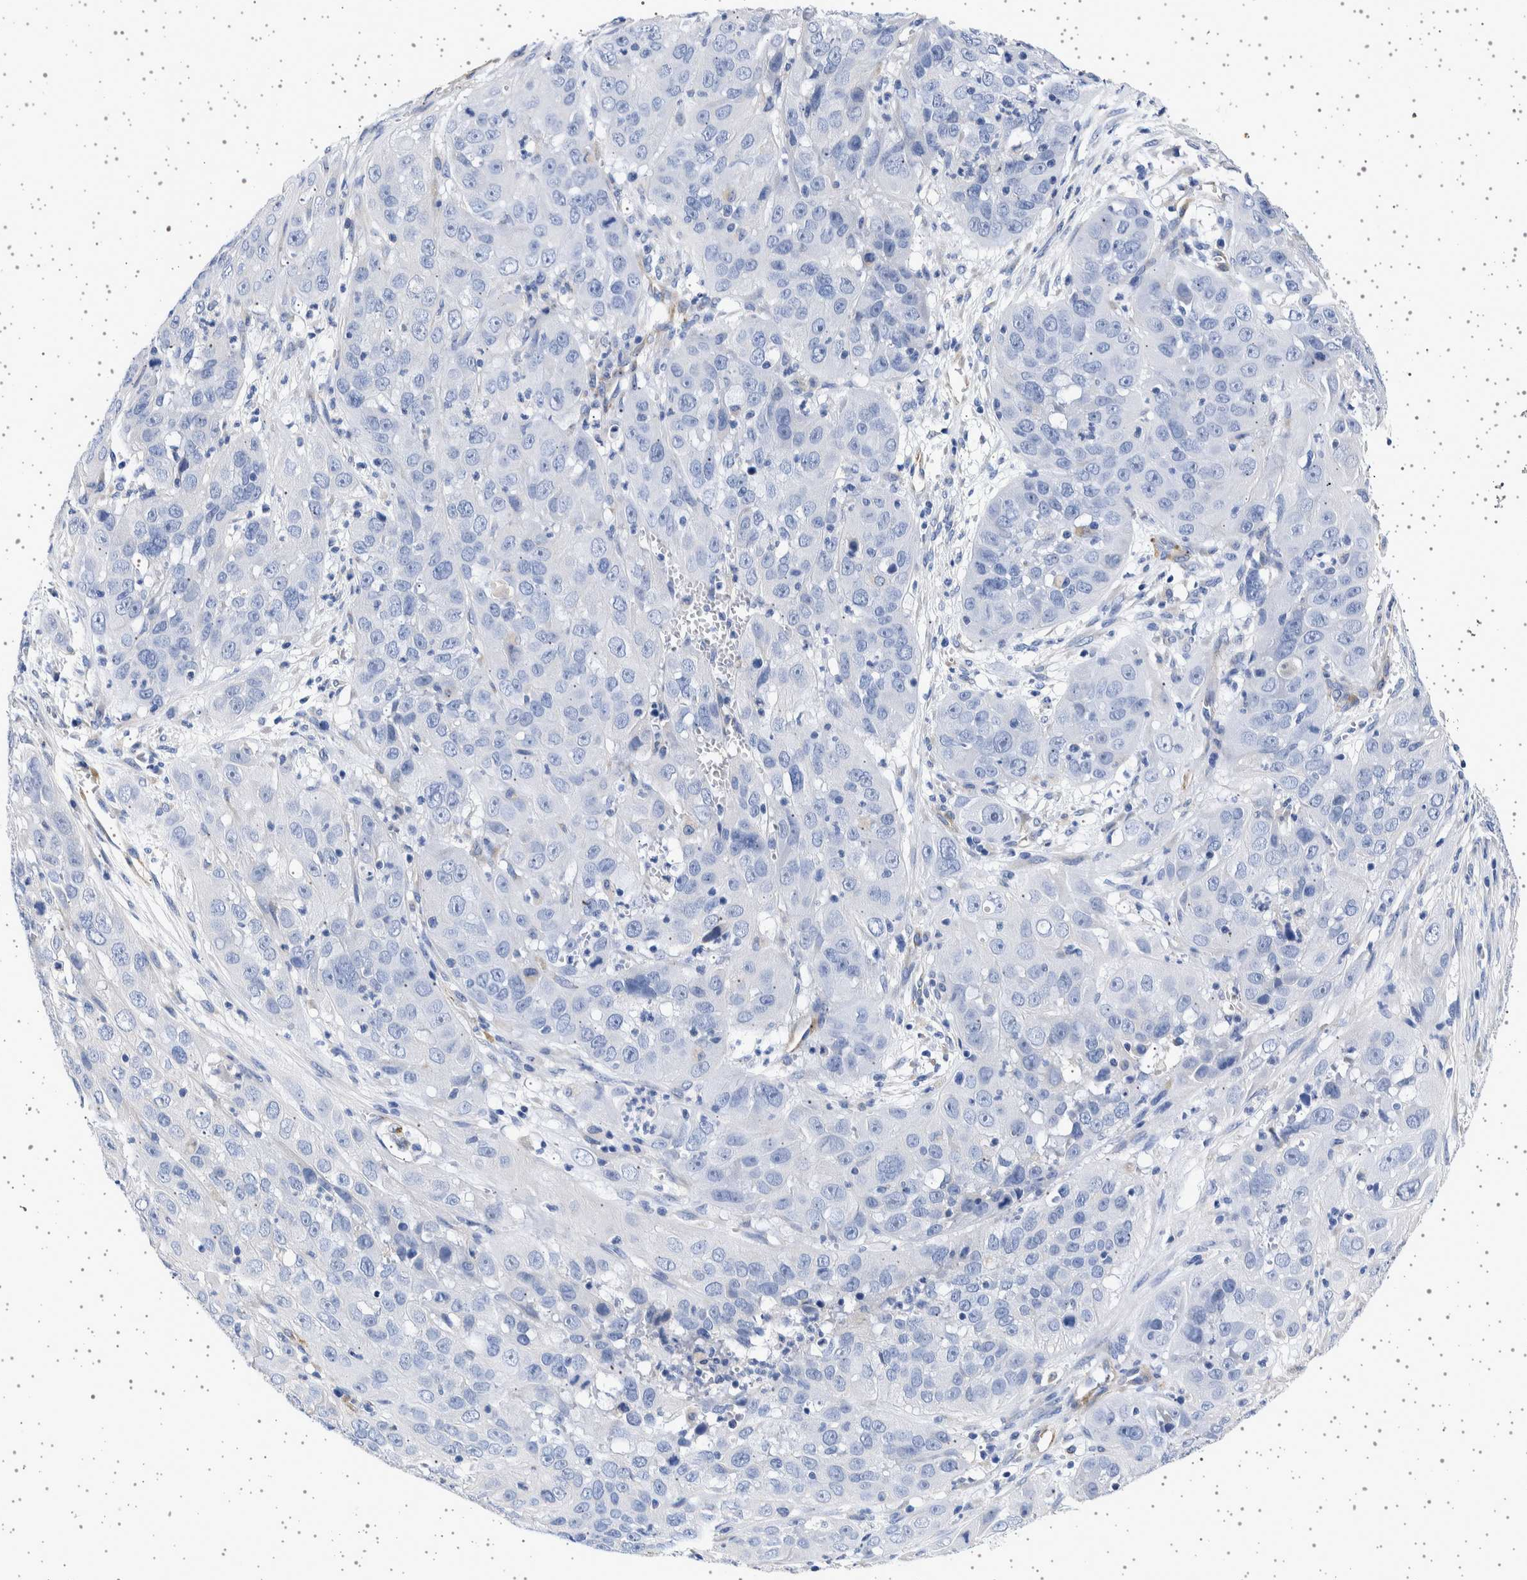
{"staining": {"intensity": "negative", "quantity": "none", "location": "none"}, "tissue": "cervical cancer", "cell_type": "Tumor cells", "image_type": "cancer", "snomed": [{"axis": "morphology", "description": "Squamous cell carcinoma, NOS"}, {"axis": "topography", "description": "Cervix"}], "caption": "Tumor cells are negative for brown protein staining in cervical cancer (squamous cell carcinoma).", "gene": "SEPTIN4", "patient": {"sex": "female", "age": 32}}